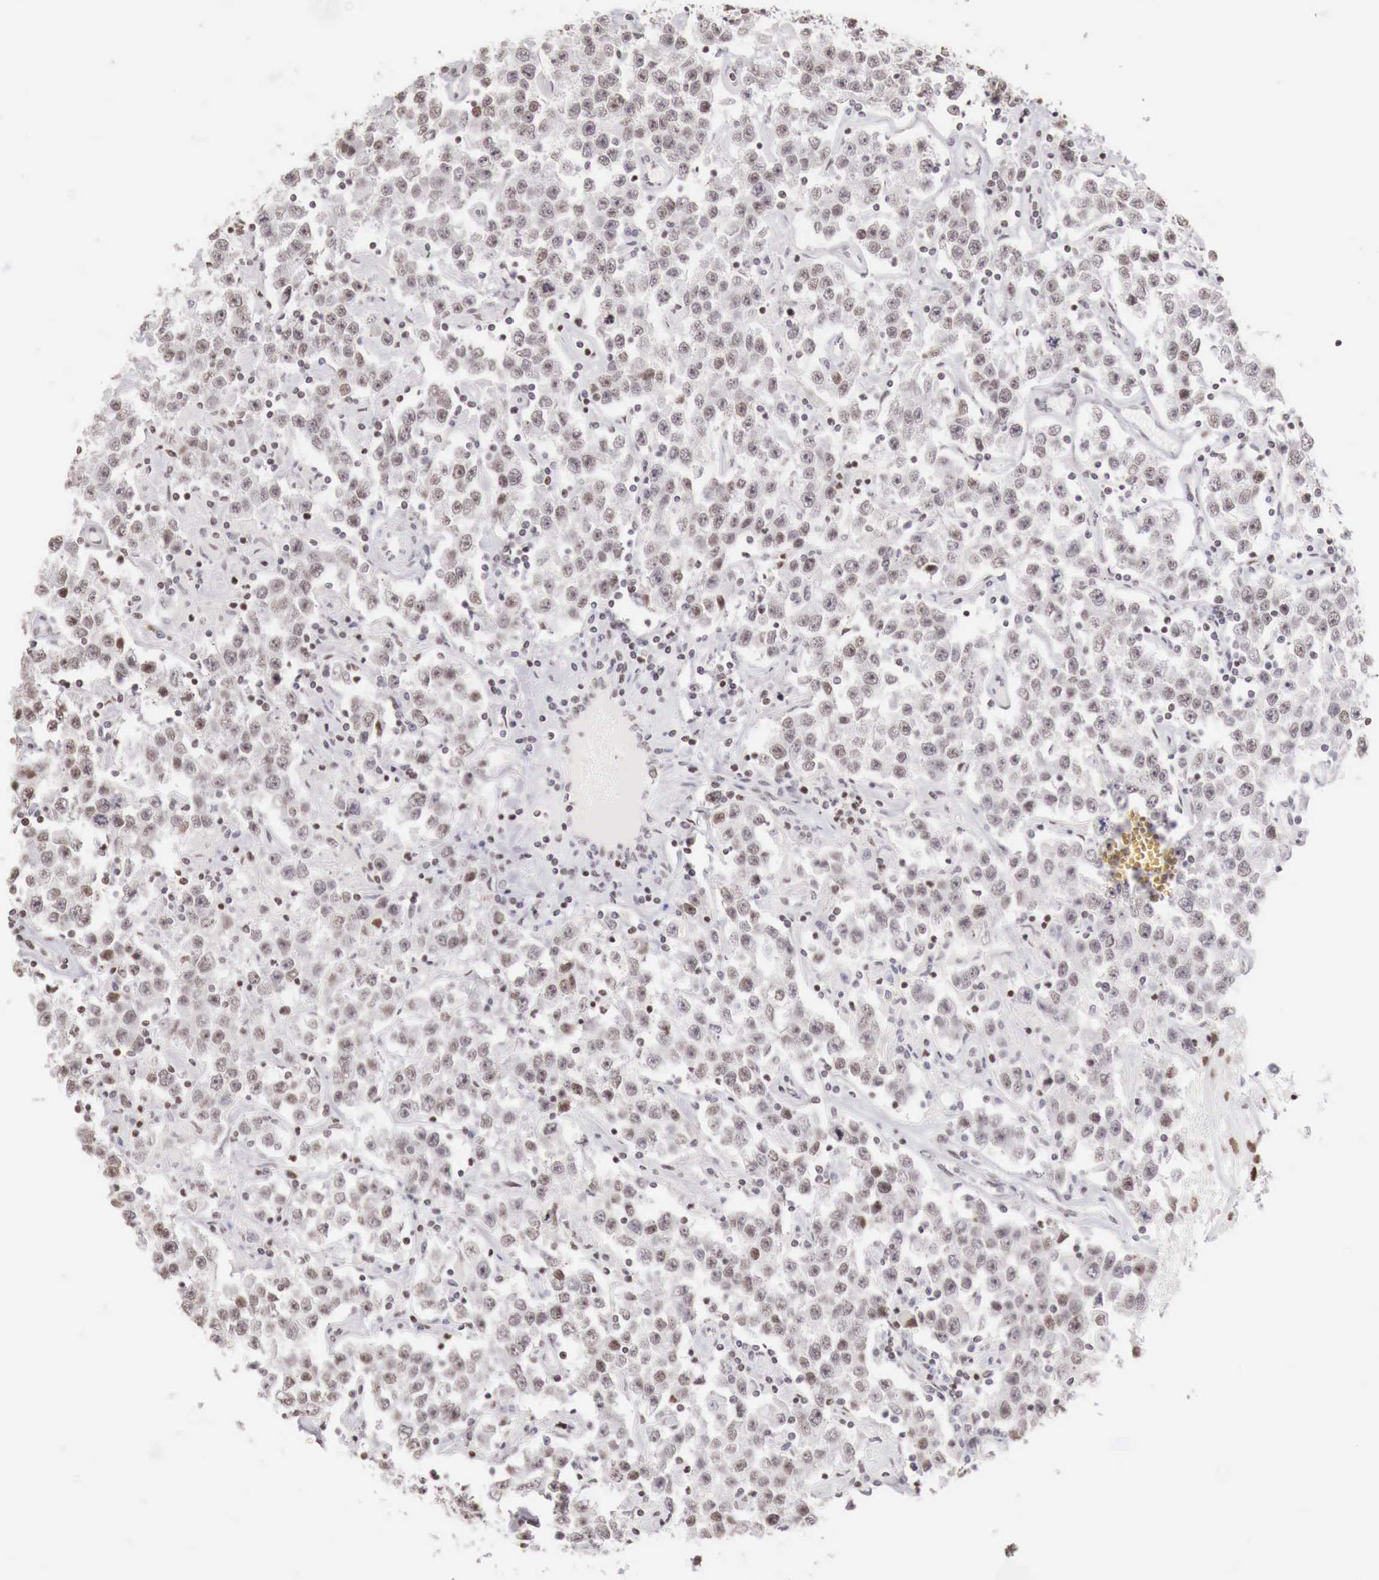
{"staining": {"intensity": "weak", "quantity": "25%-75%", "location": "nuclear"}, "tissue": "testis cancer", "cell_type": "Tumor cells", "image_type": "cancer", "snomed": [{"axis": "morphology", "description": "Seminoma, NOS"}, {"axis": "topography", "description": "Testis"}], "caption": "Protein analysis of testis seminoma tissue exhibits weak nuclear positivity in approximately 25%-75% of tumor cells. (IHC, brightfield microscopy, high magnification).", "gene": "PHF14", "patient": {"sex": "male", "age": 52}}